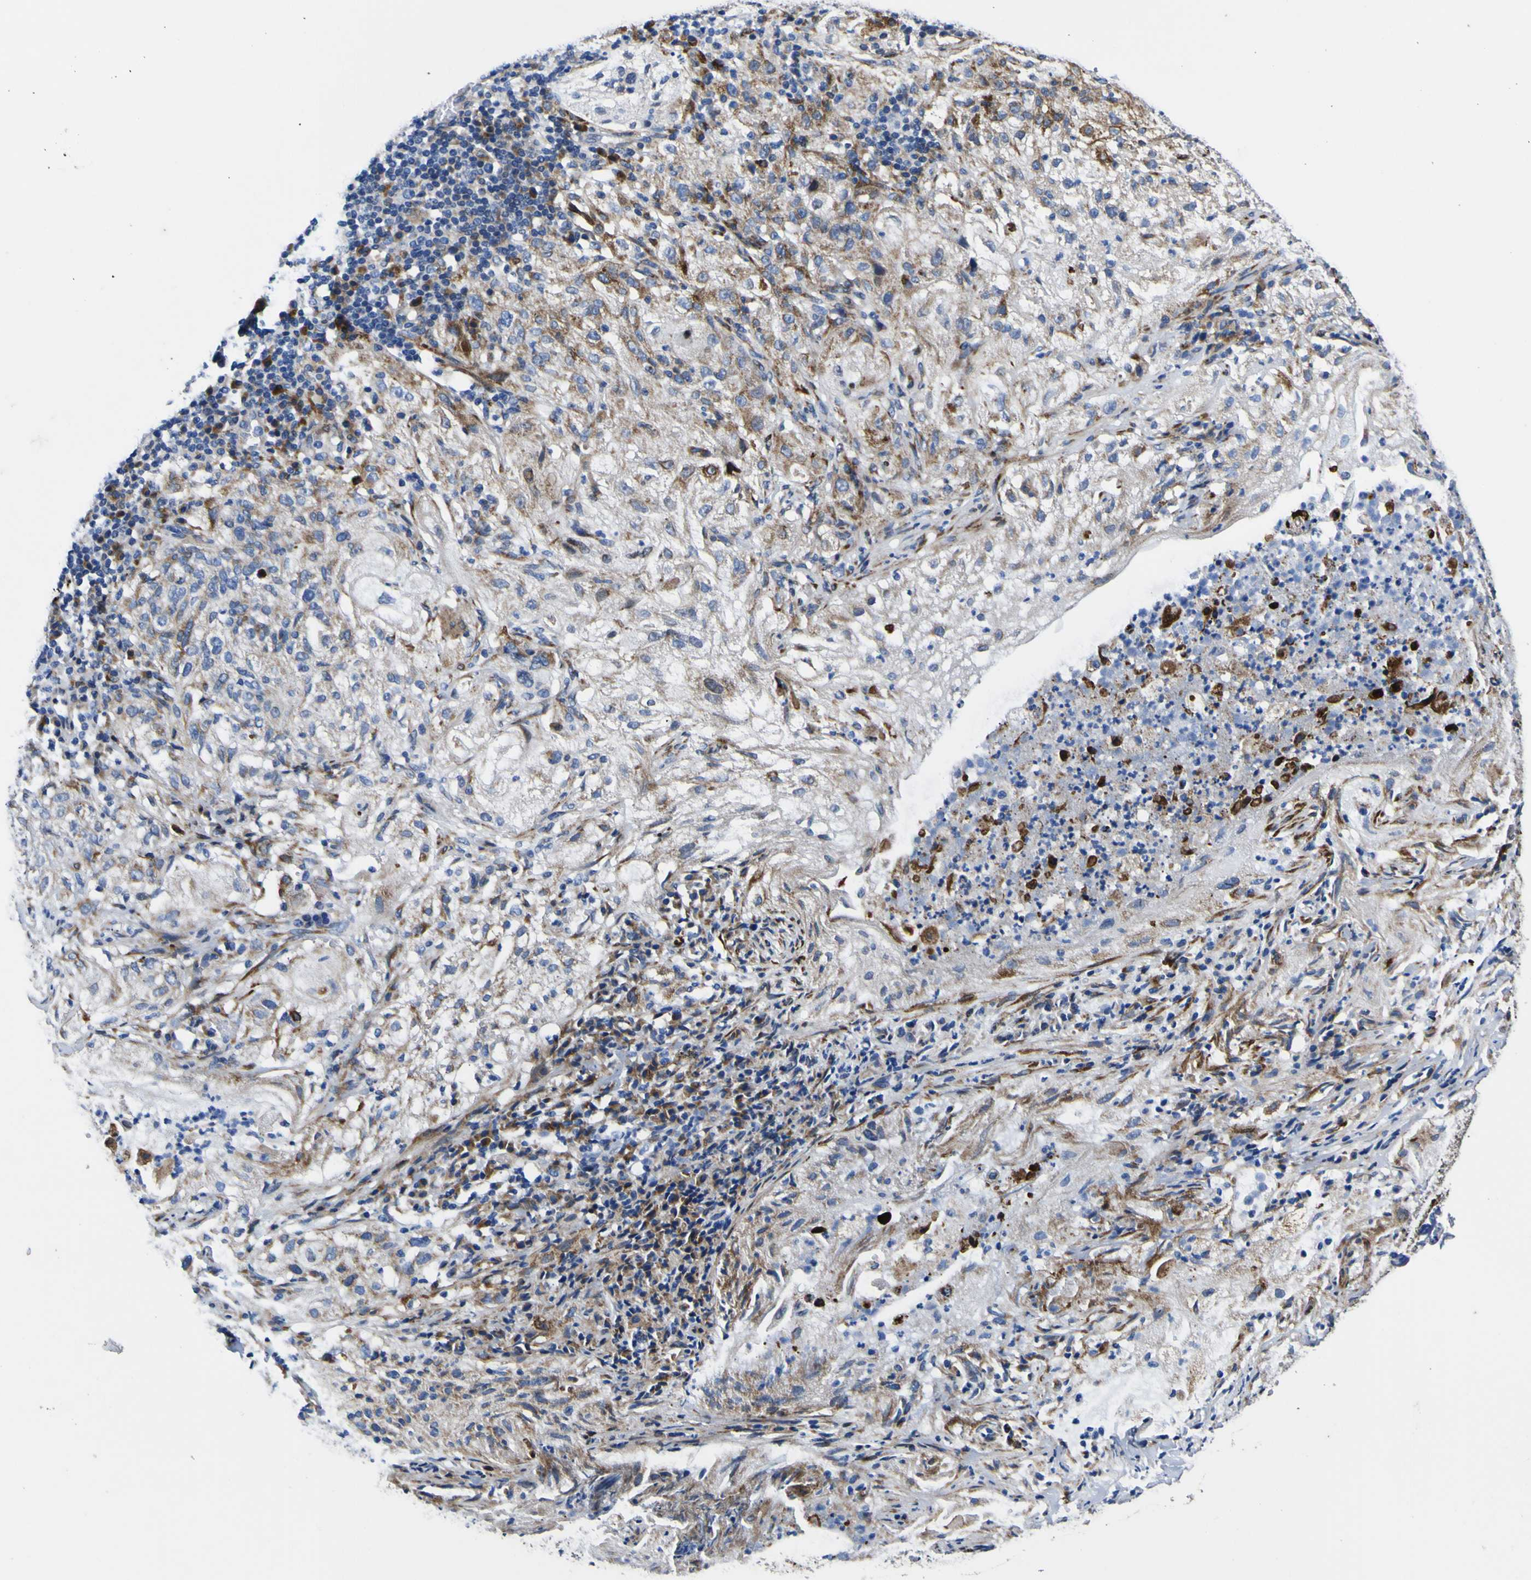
{"staining": {"intensity": "moderate", "quantity": ">75%", "location": "cytoplasmic/membranous"}, "tissue": "lung cancer", "cell_type": "Tumor cells", "image_type": "cancer", "snomed": [{"axis": "morphology", "description": "Inflammation, NOS"}, {"axis": "morphology", "description": "Squamous cell carcinoma, NOS"}, {"axis": "topography", "description": "Lymph node"}, {"axis": "topography", "description": "Soft tissue"}, {"axis": "topography", "description": "Lung"}], "caption": "Human lung squamous cell carcinoma stained with a protein marker reveals moderate staining in tumor cells.", "gene": "SCD", "patient": {"sex": "male", "age": 66}}